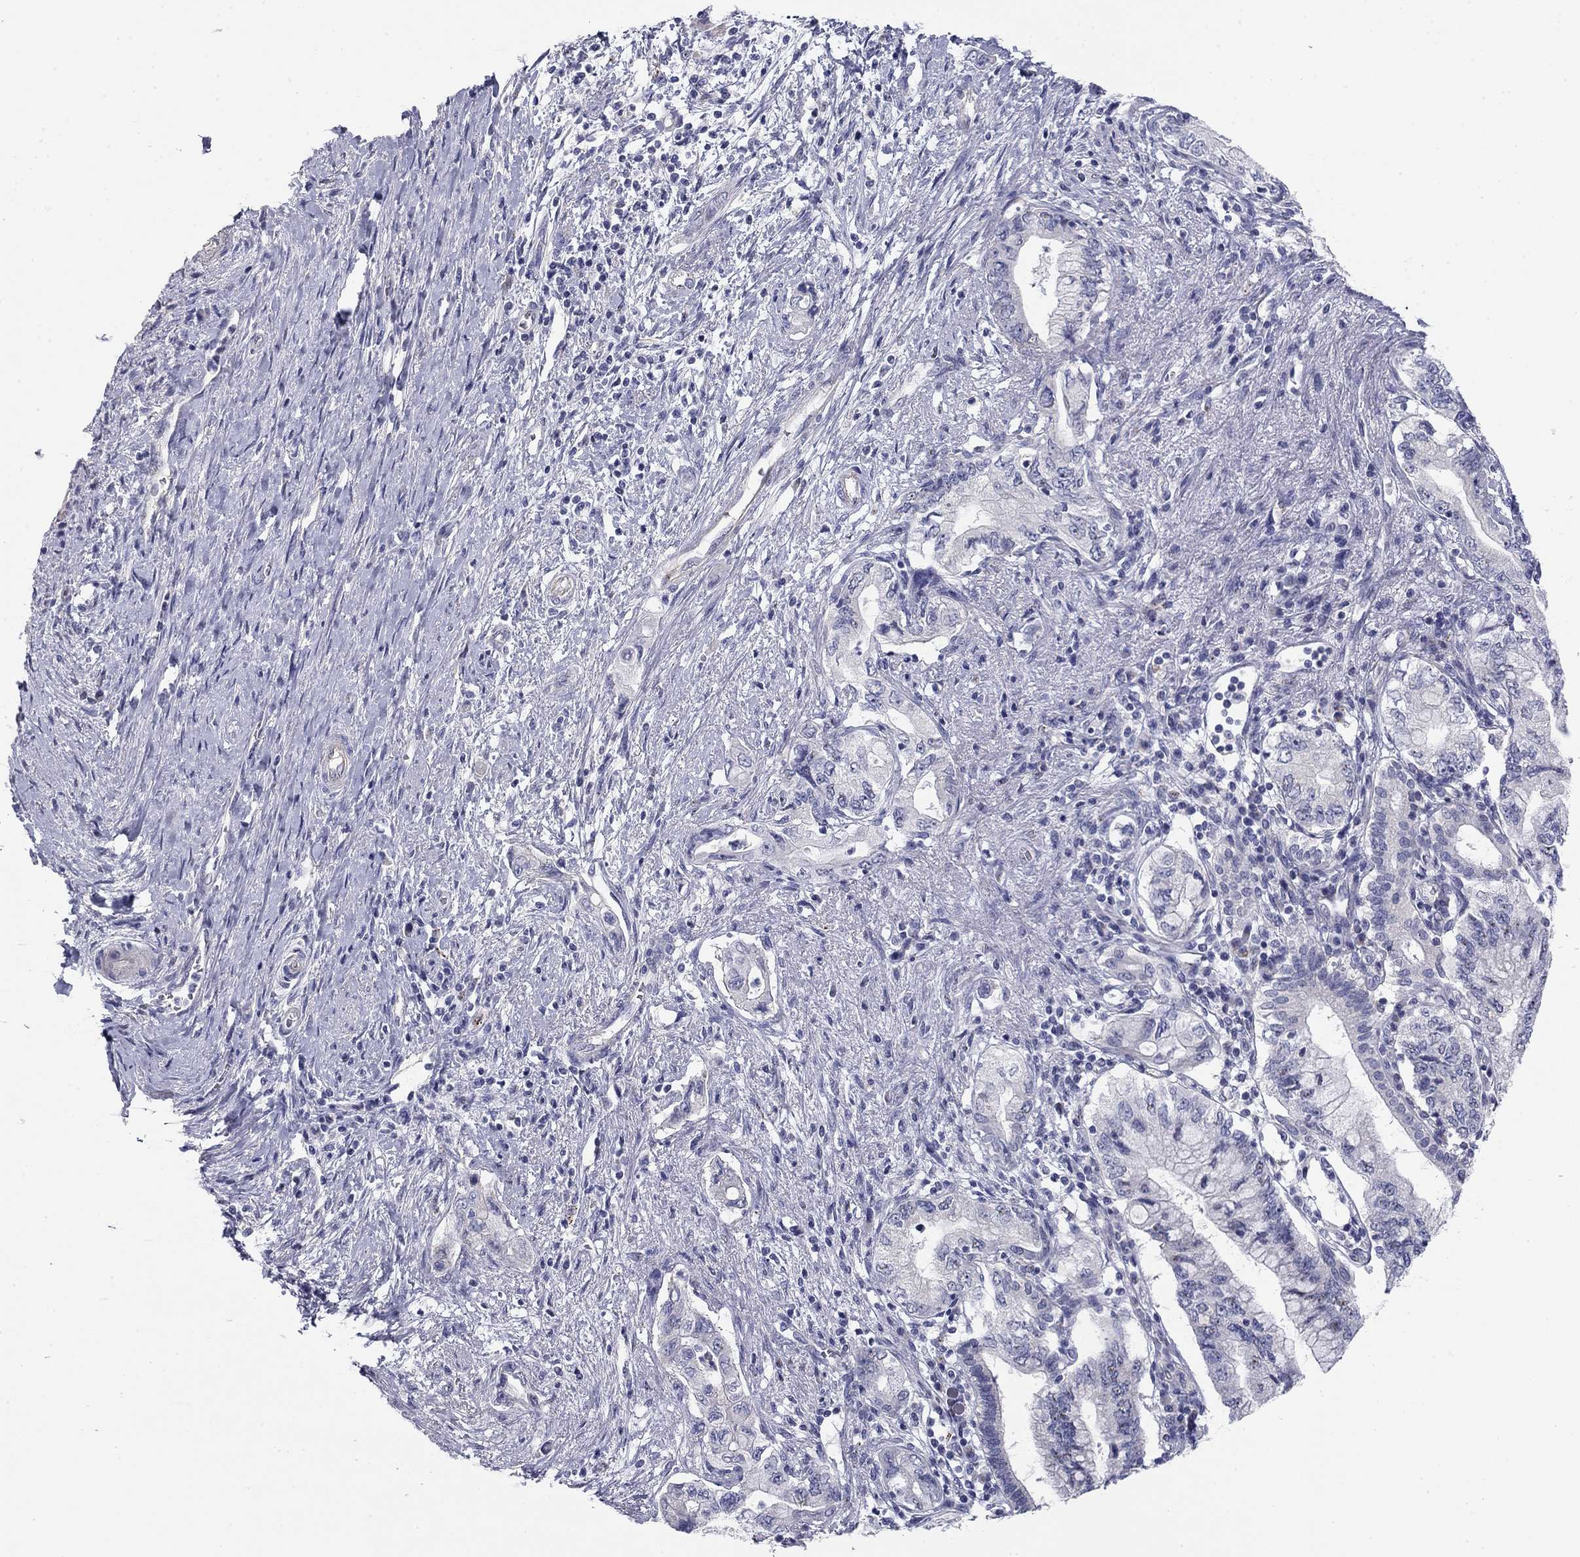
{"staining": {"intensity": "negative", "quantity": "none", "location": "none"}, "tissue": "pancreatic cancer", "cell_type": "Tumor cells", "image_type": "cancer", "snomed": [{"axis": "morphology", "description": "Adenocarcinoma, NOS"}, {"axis": "topography", "description": "Pancreas"}], "caption": "Immunohistochemical staining of human pancreatic cancer reveals no significant positivity in tumor cells.", "gene": "SEPTIN3", "patient": {"sex": "female", "age": 73}}